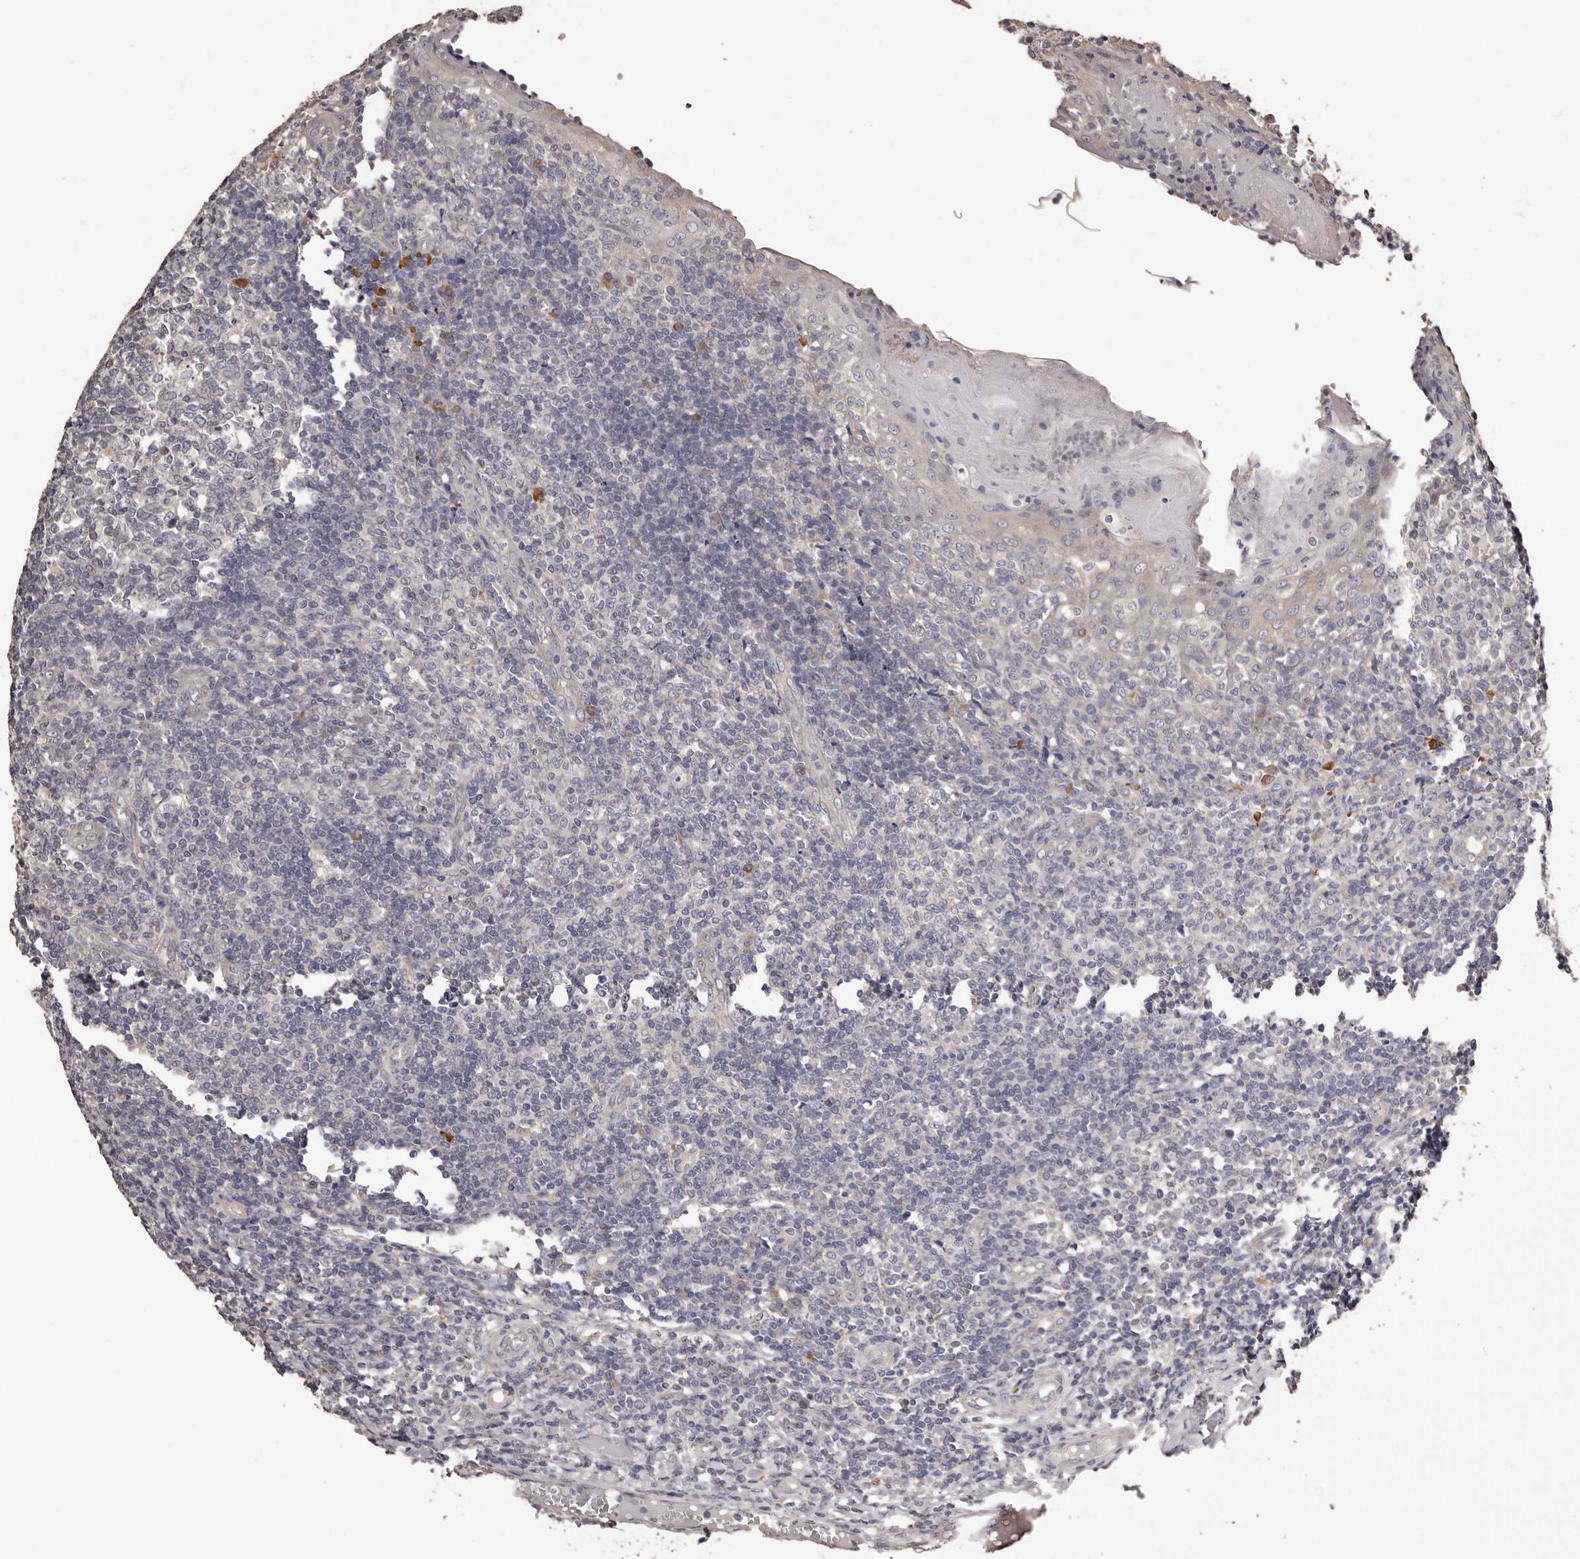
{"staining": {"intensity": "moderate", "quantity": "<25%", "location": "cytoplasmic/membranous"}, "tissue": "tonsil", "cell_type": "Germinal center cells", "image_type": "normal", "snomed": [{"axis": "morphology", "description": "Normal tissue, NOS"}, {"axis": "topography", "description": "Tonsil"}], "caption": "An immunohistochemistry (IHC) photomicrograph of benign tissue is shown. Protein staining in brown shows moderate cytoplasmic/membranous positivity in tonsil within germinal center cells.", "gene": "ETNK1", "patient": {"sex": "female", "age": 19}}